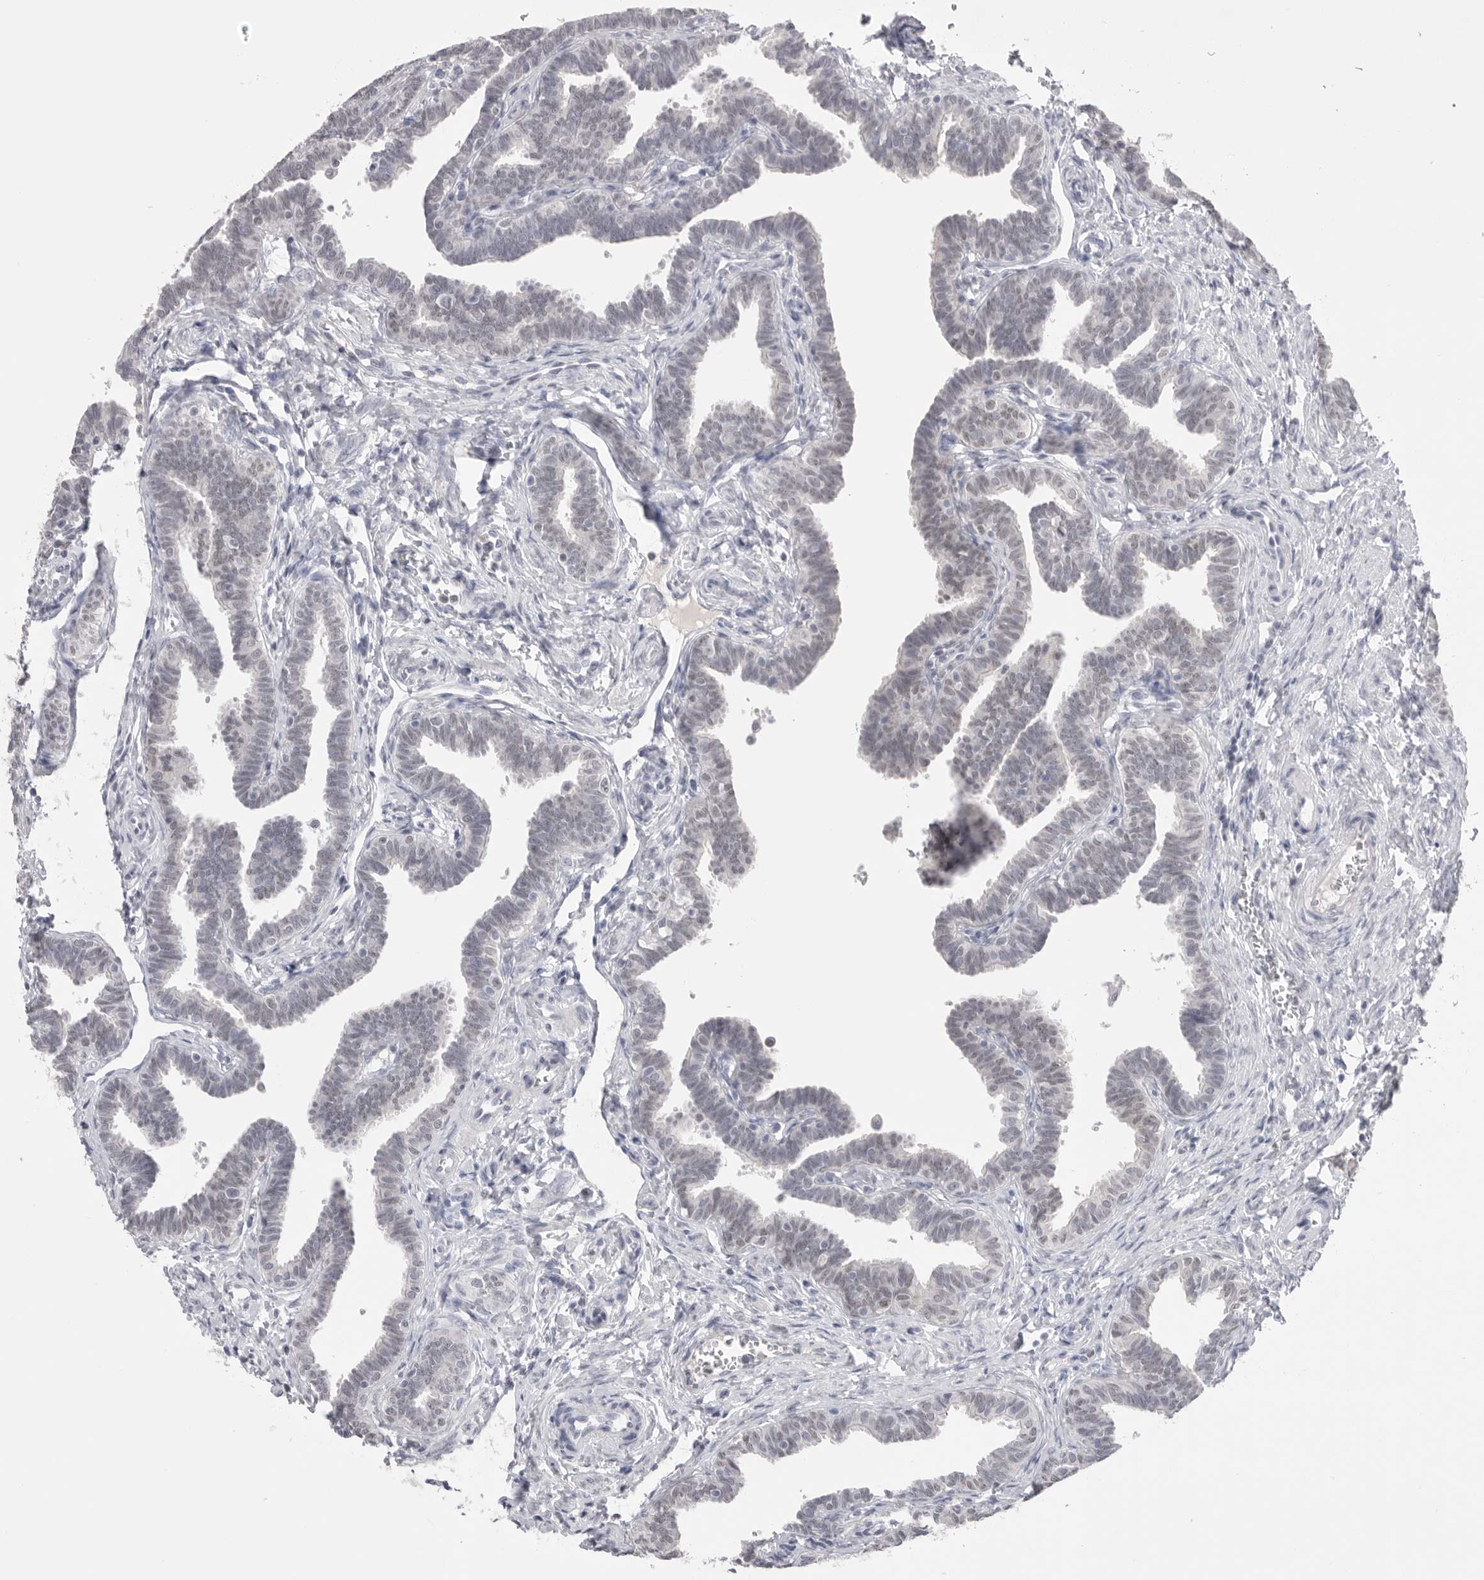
{"staining": {"intensity": "moderate", "quantity": "25%-75%", "location": "nuclear"}, "tissue": "fallopian tube", "cell_type": "Glandular cells", "image_type": "normal", "snomed": [{"axis": "morphology", "description": "Normal tissue, NOS"}, {"axis": "topography", "description": "Fallopian tube"}, {"axis": "topography", "description": "Ovary"}], "caption": "Immunohistochemical staining of unremarkable fallopian tube reveals moderate nuclear protein expression in about 25%-75% of glandular cells.", "gene": "ZBTB7B", "patient": {"sex": "female", "age": 23}}